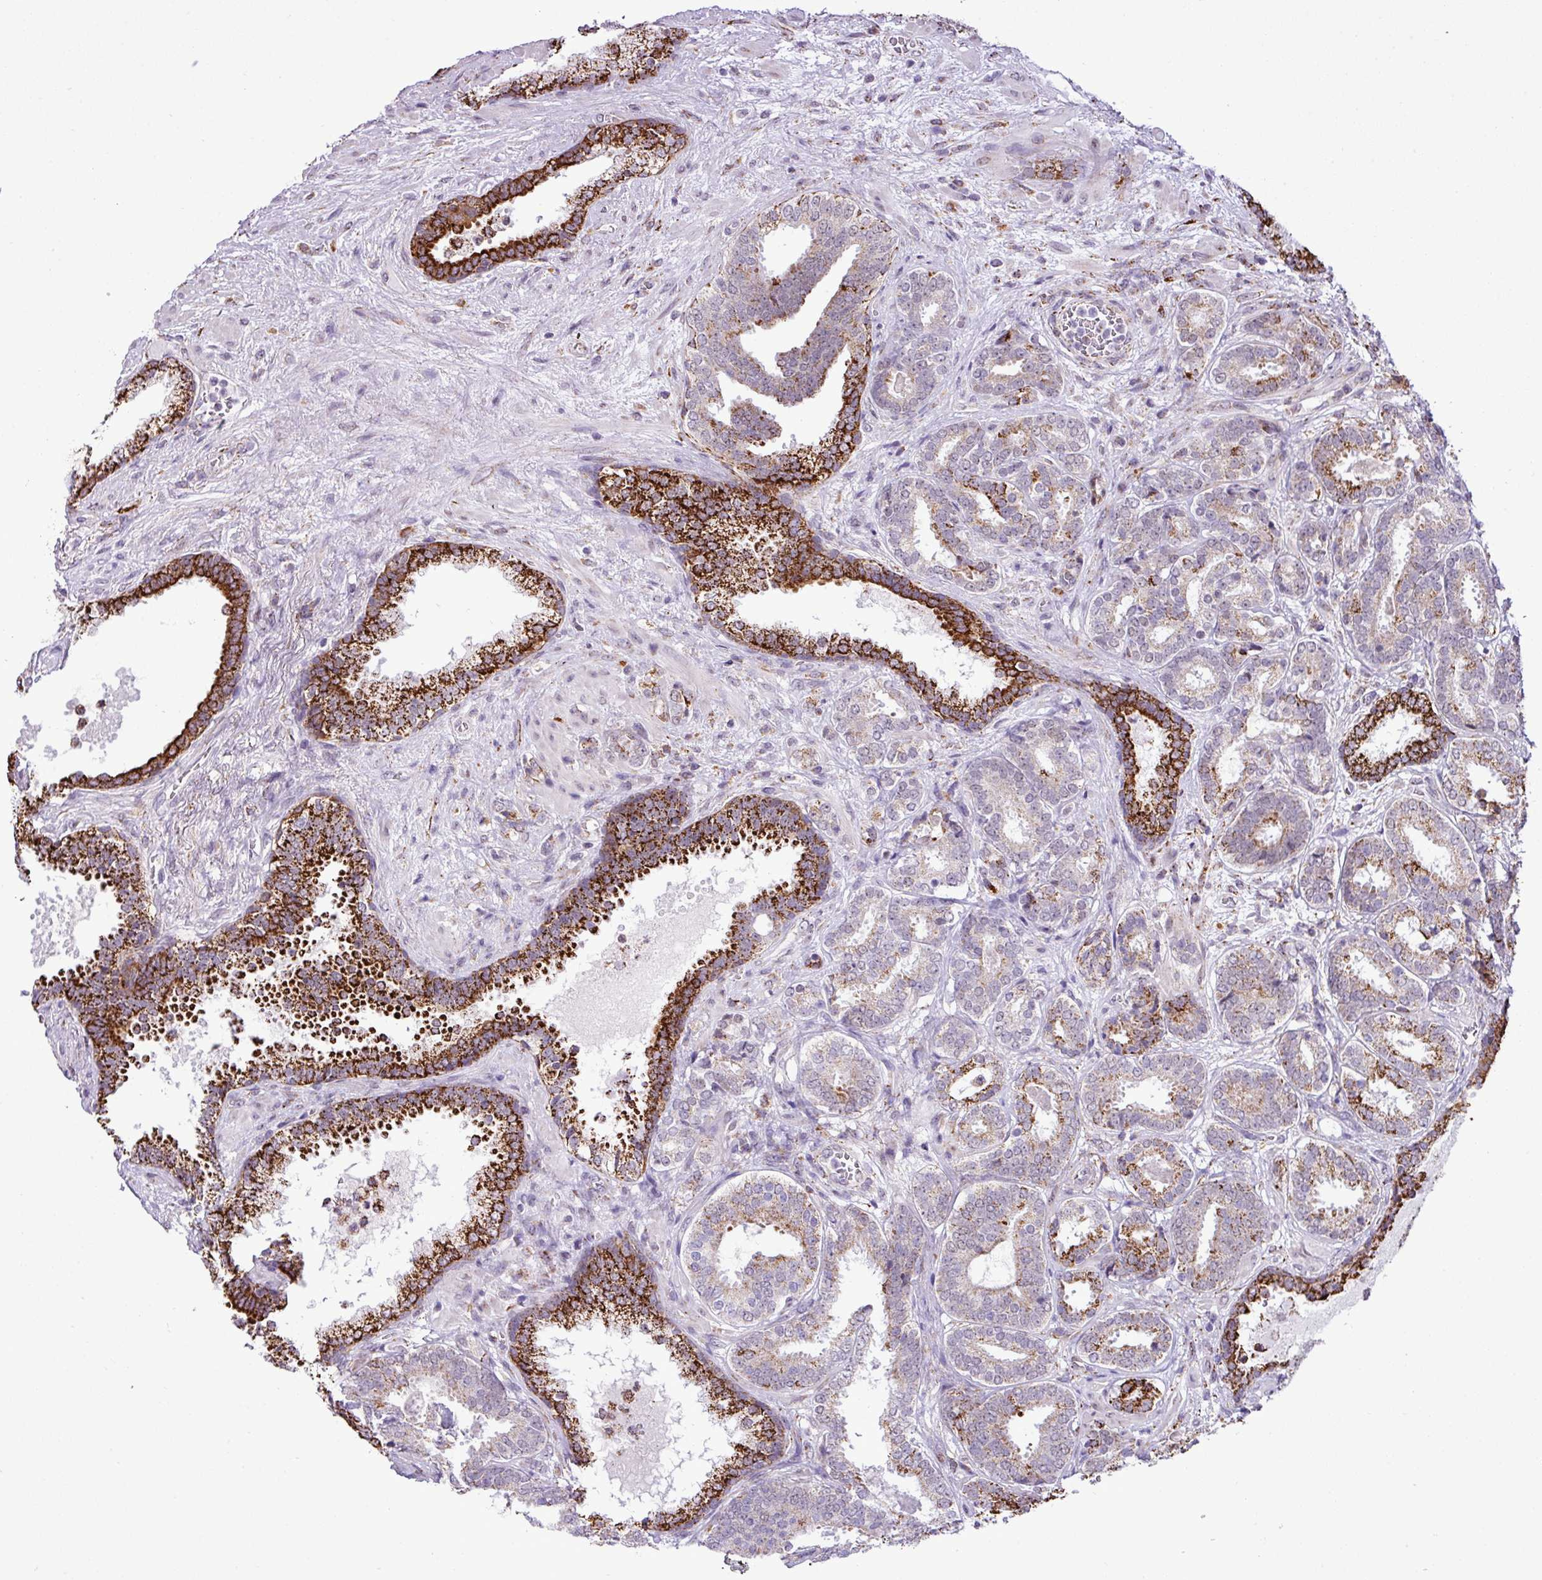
{"staining": {"intensity": "moderate", "quantity": "25%-75%", "location": "cytoplasmic/membranous"}, "tissue": "prostate cancer", "cell_type": "Tumor cells", "image_type": "cancer", "snomed": [{"axis": "morphology", "description": "Adenocarcinoma, High grade"}, {"axis": "topography", "description": "Prostate"}], "caption": "Brown immunohistochemical staining in human high-grade adenocarcinoma (prostate) demonstrates moderate cytoplasmic/membranous positivity in approximately 25%-75% of tumor cells.", "gene": "SGPP1", "patient": {"sex": "male", "age": 65}}